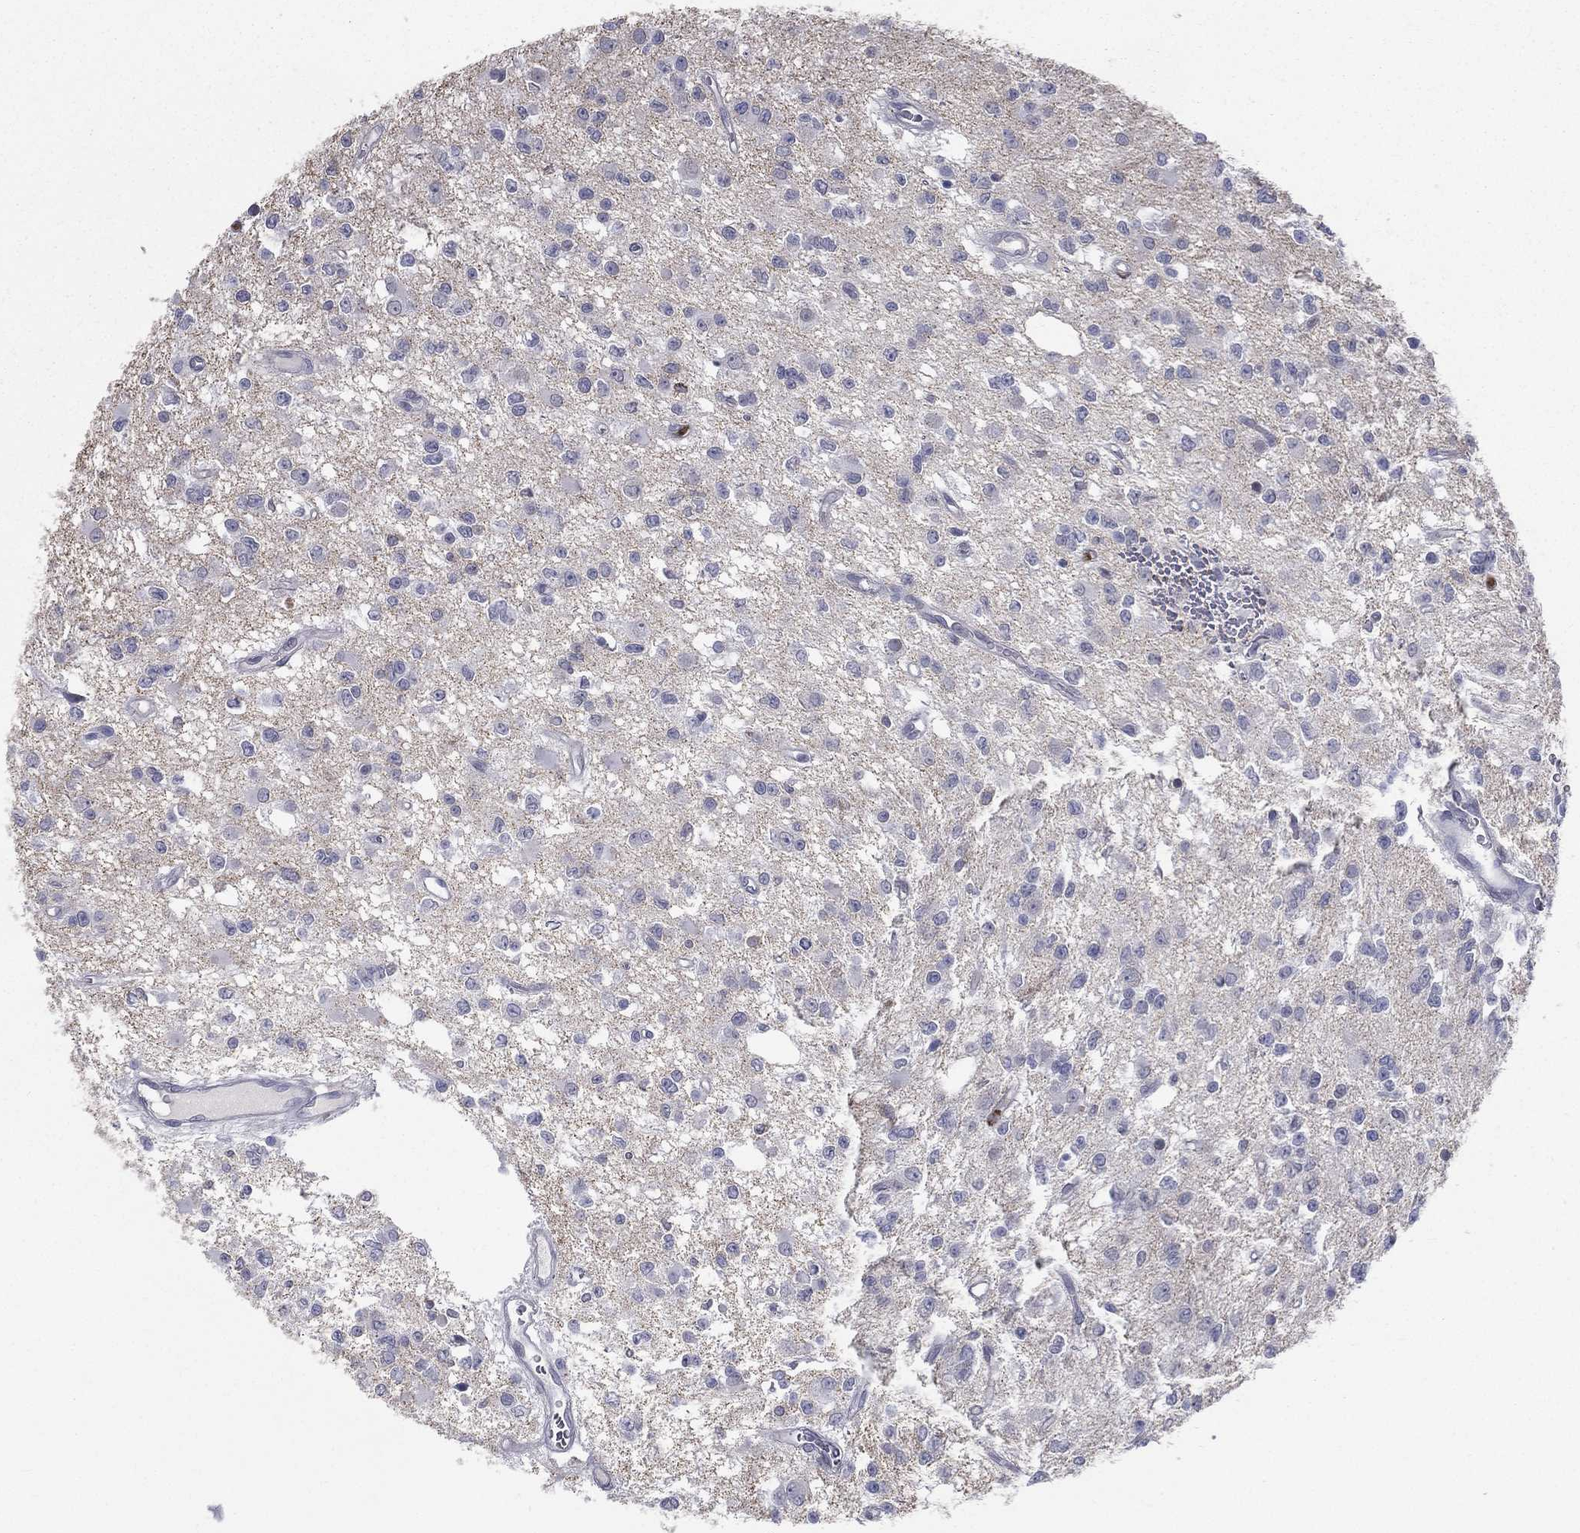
{"staining": {"intensity": "negative", "quantity": "none", "location": "none"}, "tissue": "glioma", "cell_type": "Tumor cells", "image_type": "cancer", "snomed": [{"axis": "morphology", "description": "Glioma, malignant, Low grade"}, {"axis": "topography", "description": "Brain"}], "caption": "The histopathology image demonstrates no staining of tumor cells in glioma. (Stains: DAB immunohistochemistry (IHC) with hematoxylin counter stain, Microscopy: brightfield microscopy at high magnification).", "gene": "EVI2B", "patient": {"sex": "female", "age": 45}}